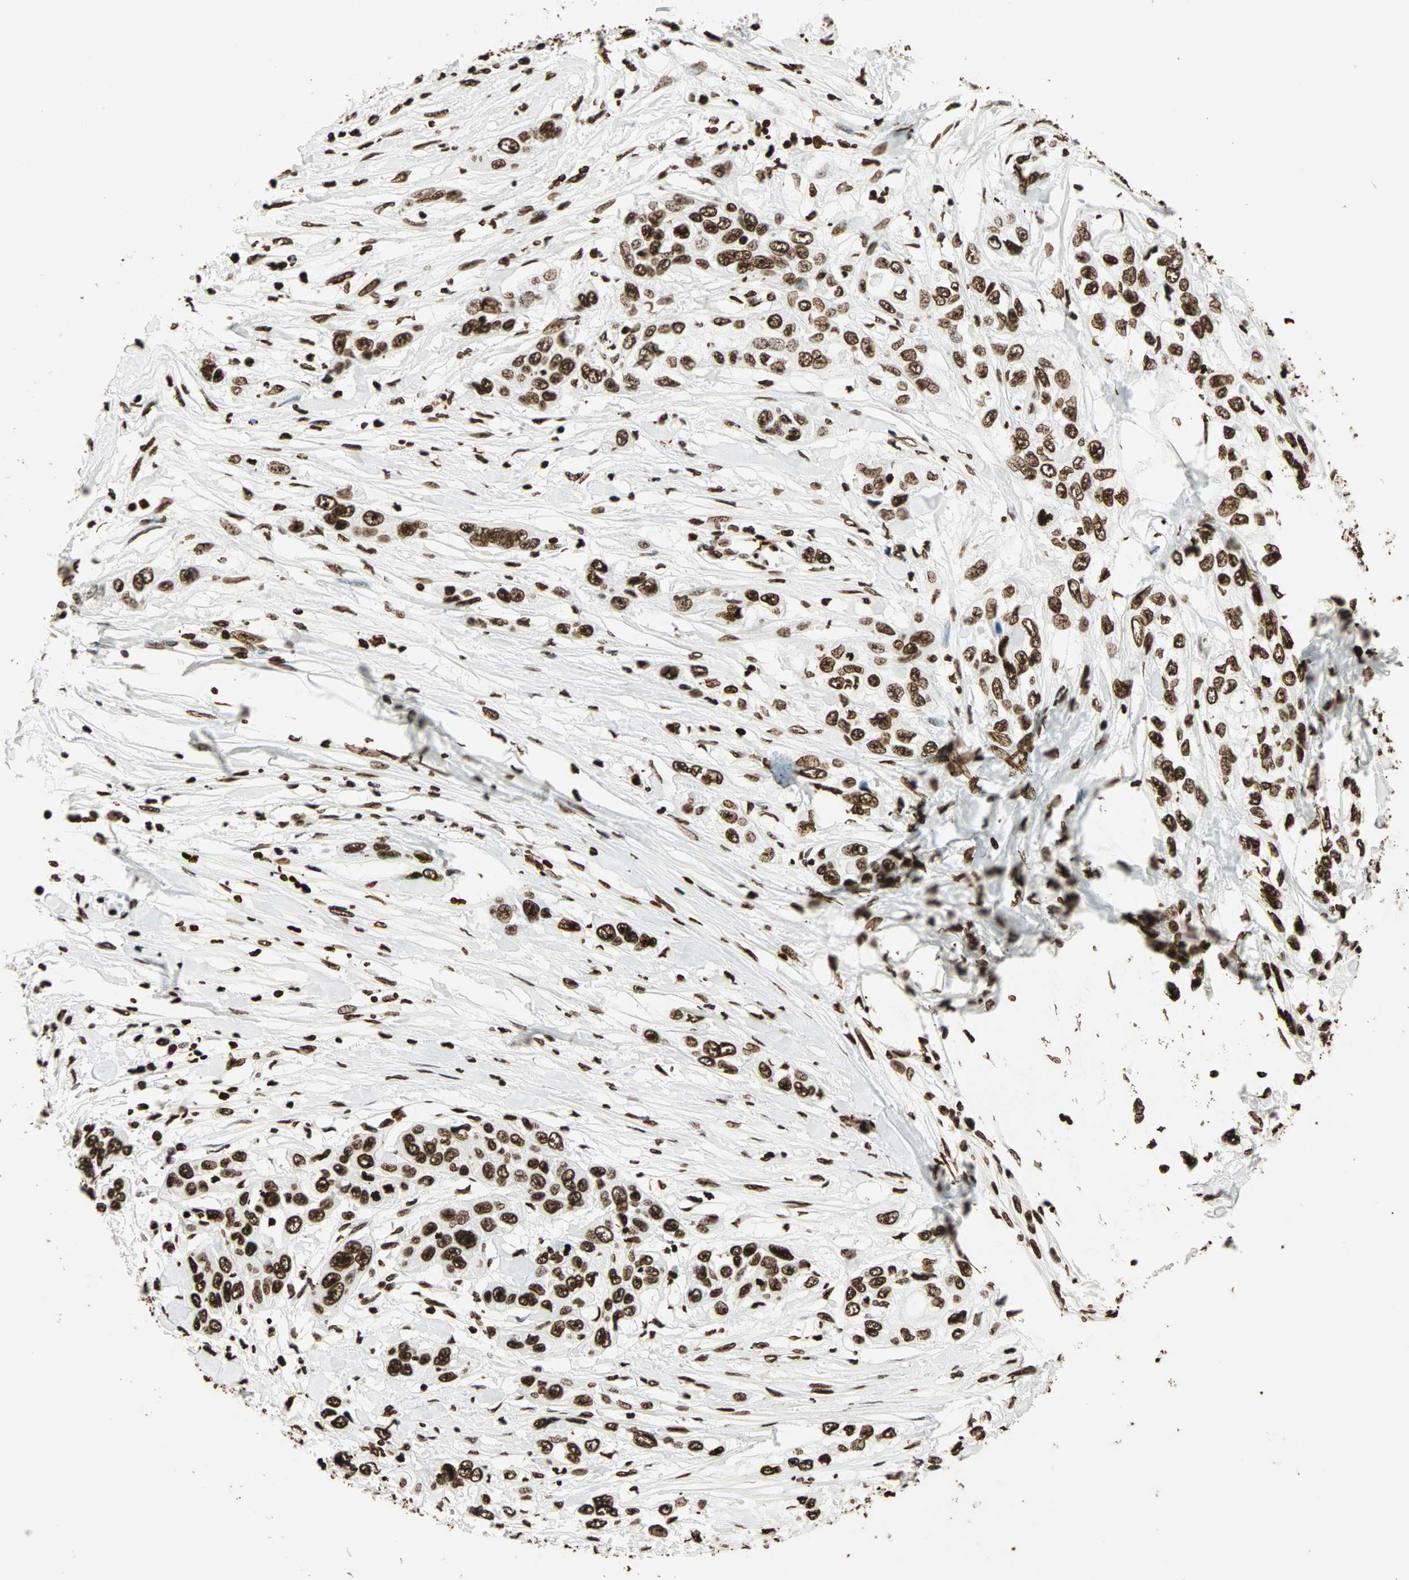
{"staining": {"intensity": "strong", "quantity": ">75%", "location": "nuclear"}, "tissue": "pancreatic cancer", "cell_type": "Tumor cells", "image_type": "cancer", "snomed": [{"axis": "morphology", "description": "Adenocarcinoma, NOS"}, {"axis": "topography", "description": "Pancreas"}], "caption": "Protein expression analysis of pancreatic adenocarcinoma reveals strong nuclear staining in about >75% of tumor cells.", "gene": "GLI2", "patient": {"sex": "female", "age": 70}}